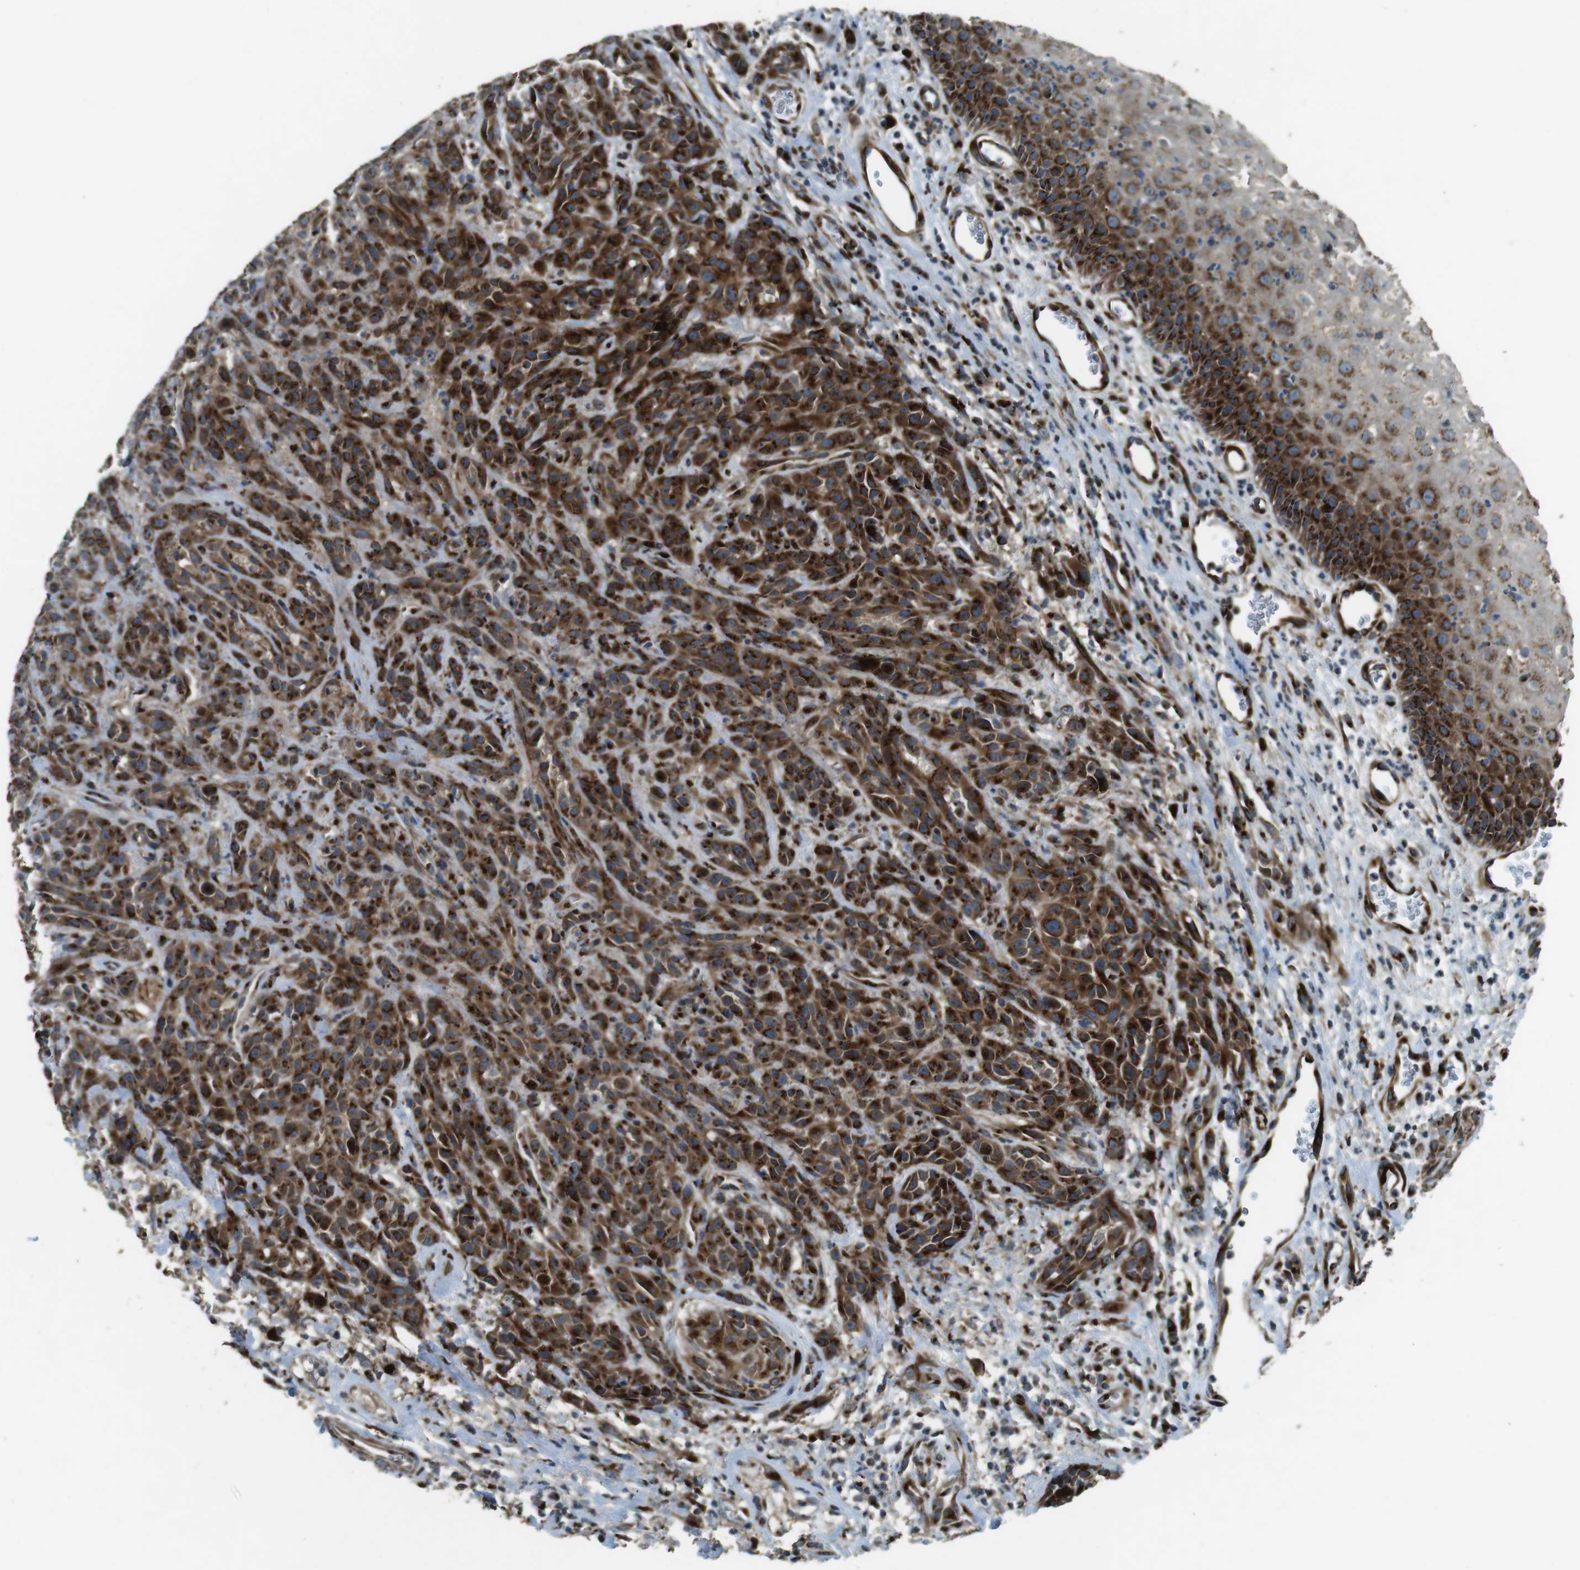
{"staining": {"intensity": "strong", "quantity": ">75%", "location": "cytoplasmic/membranous"}, "tissue": "head and neck cancer", "cell_type": "Tumor cells", "image_type": "cancer", "snomed": [{"axis": "morphology", "description": "Normal tissue, NOS"}, {"axis": "morphology", "description": "Squamous cell carcinoma, NOS"}, {"axis": "topography", "description": "Cartilage tissue"}, {"axis": "topography", "description": "Head-Neck"}], "caption": "Strong cytoplasmic/membranous expression is appreciated in about >75% of tumor cells in head and neck cancer.", "gene": "TMEM115", "patient": {"sex": "male", "age": 62}}